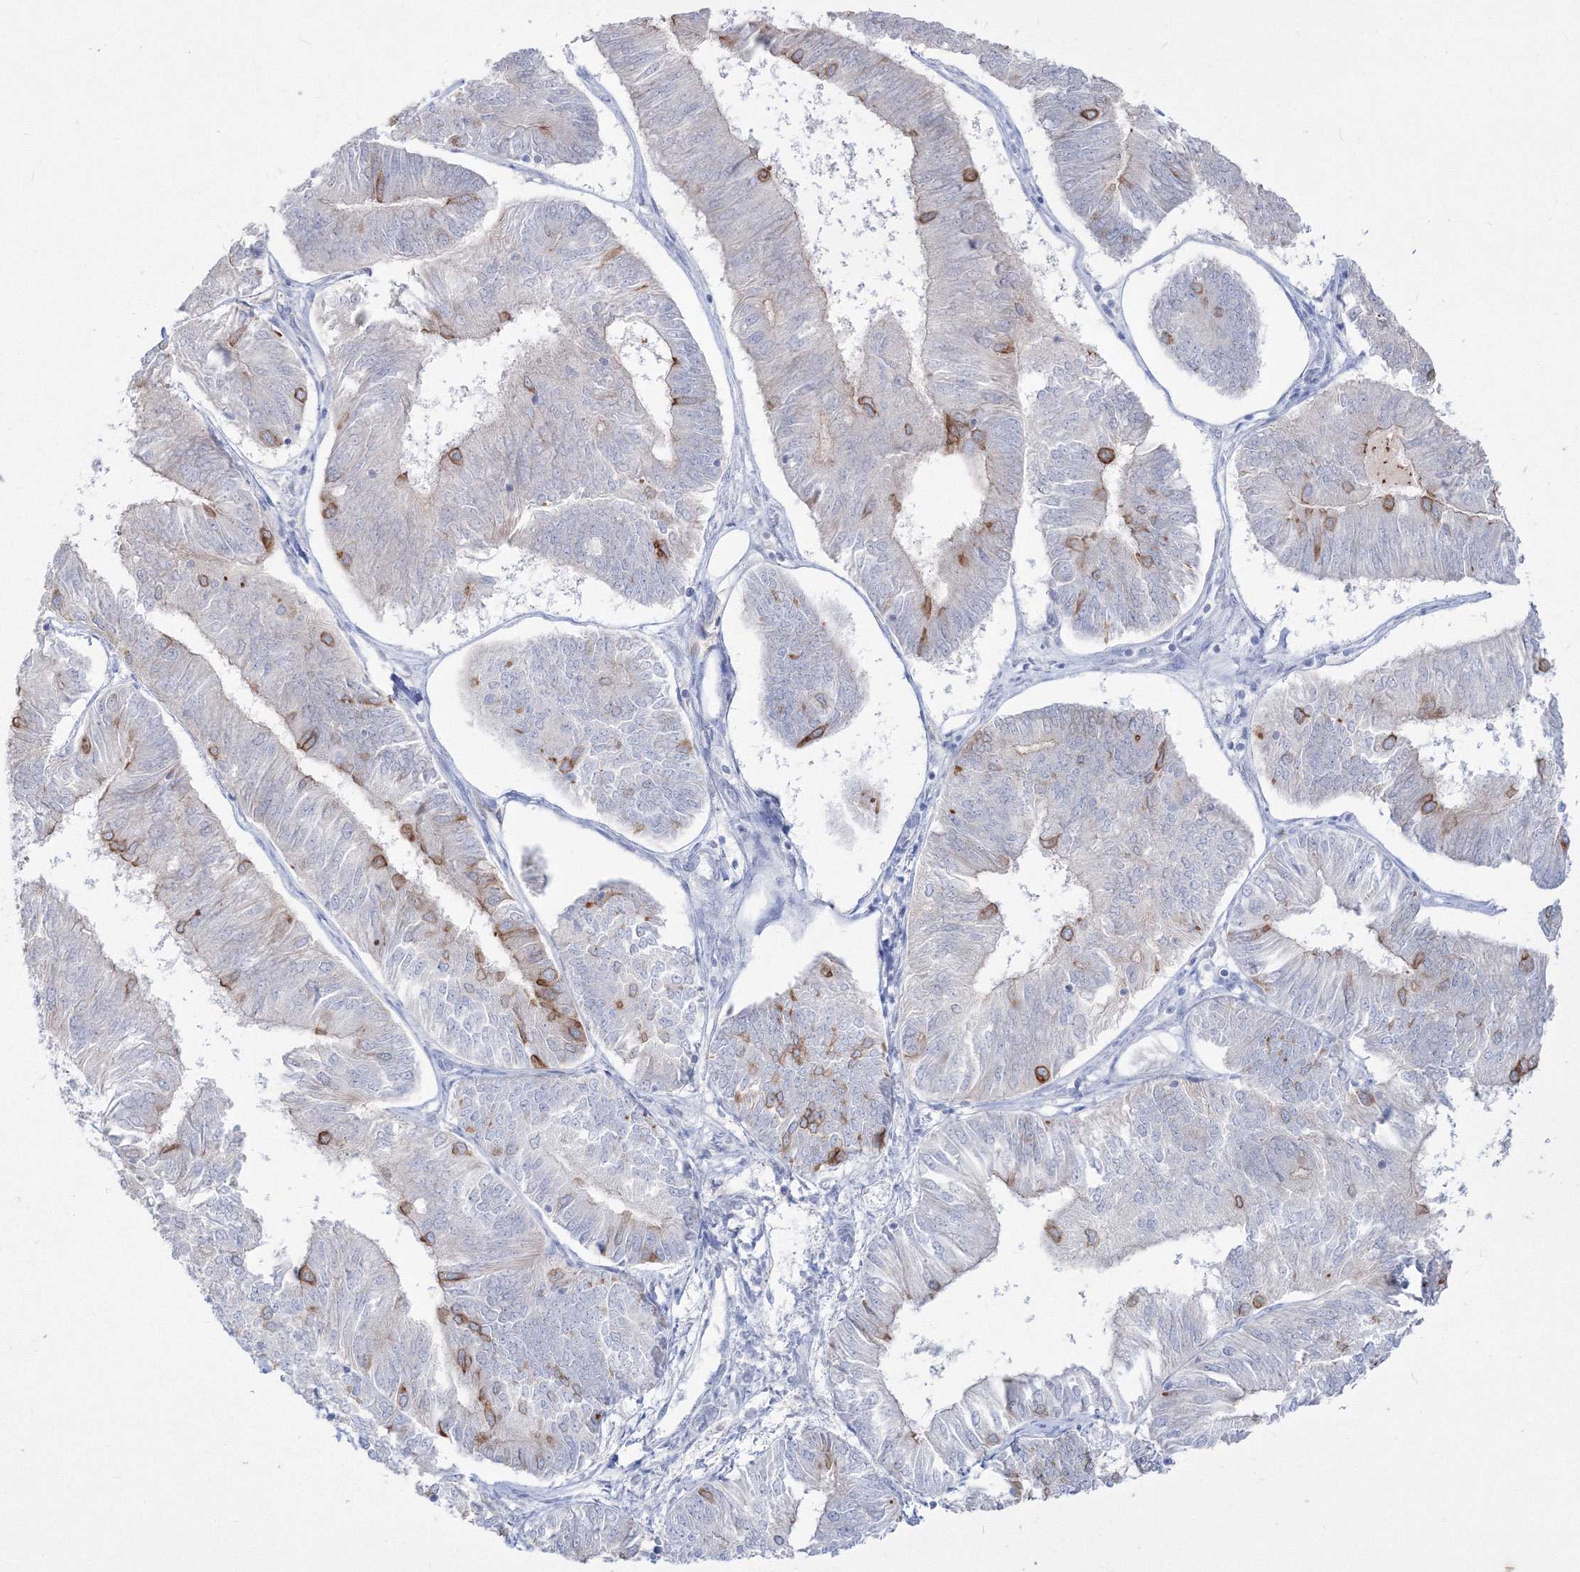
{"staining": {"intensity": "strong", "quantity": "<25%", "location": "cytoplasmic/membranous"}, "tissue": "endometrial cancer", "cell_type": "Tumor cells", "image_type": "cancer", "snomed": [{"axis": "morphology", "description": "Adenocarcinoma, NOS"}, {"axis": "topography", "description": "Endometrium"}], "caption": "Human endometrial cancer stained for a protein (brown) reveals strong cytoplasmic/membranous positive staining in approximately <25% of tumor cells.", "gene": "TMEM139", "patient": {"sex": "female", "age": 58}}